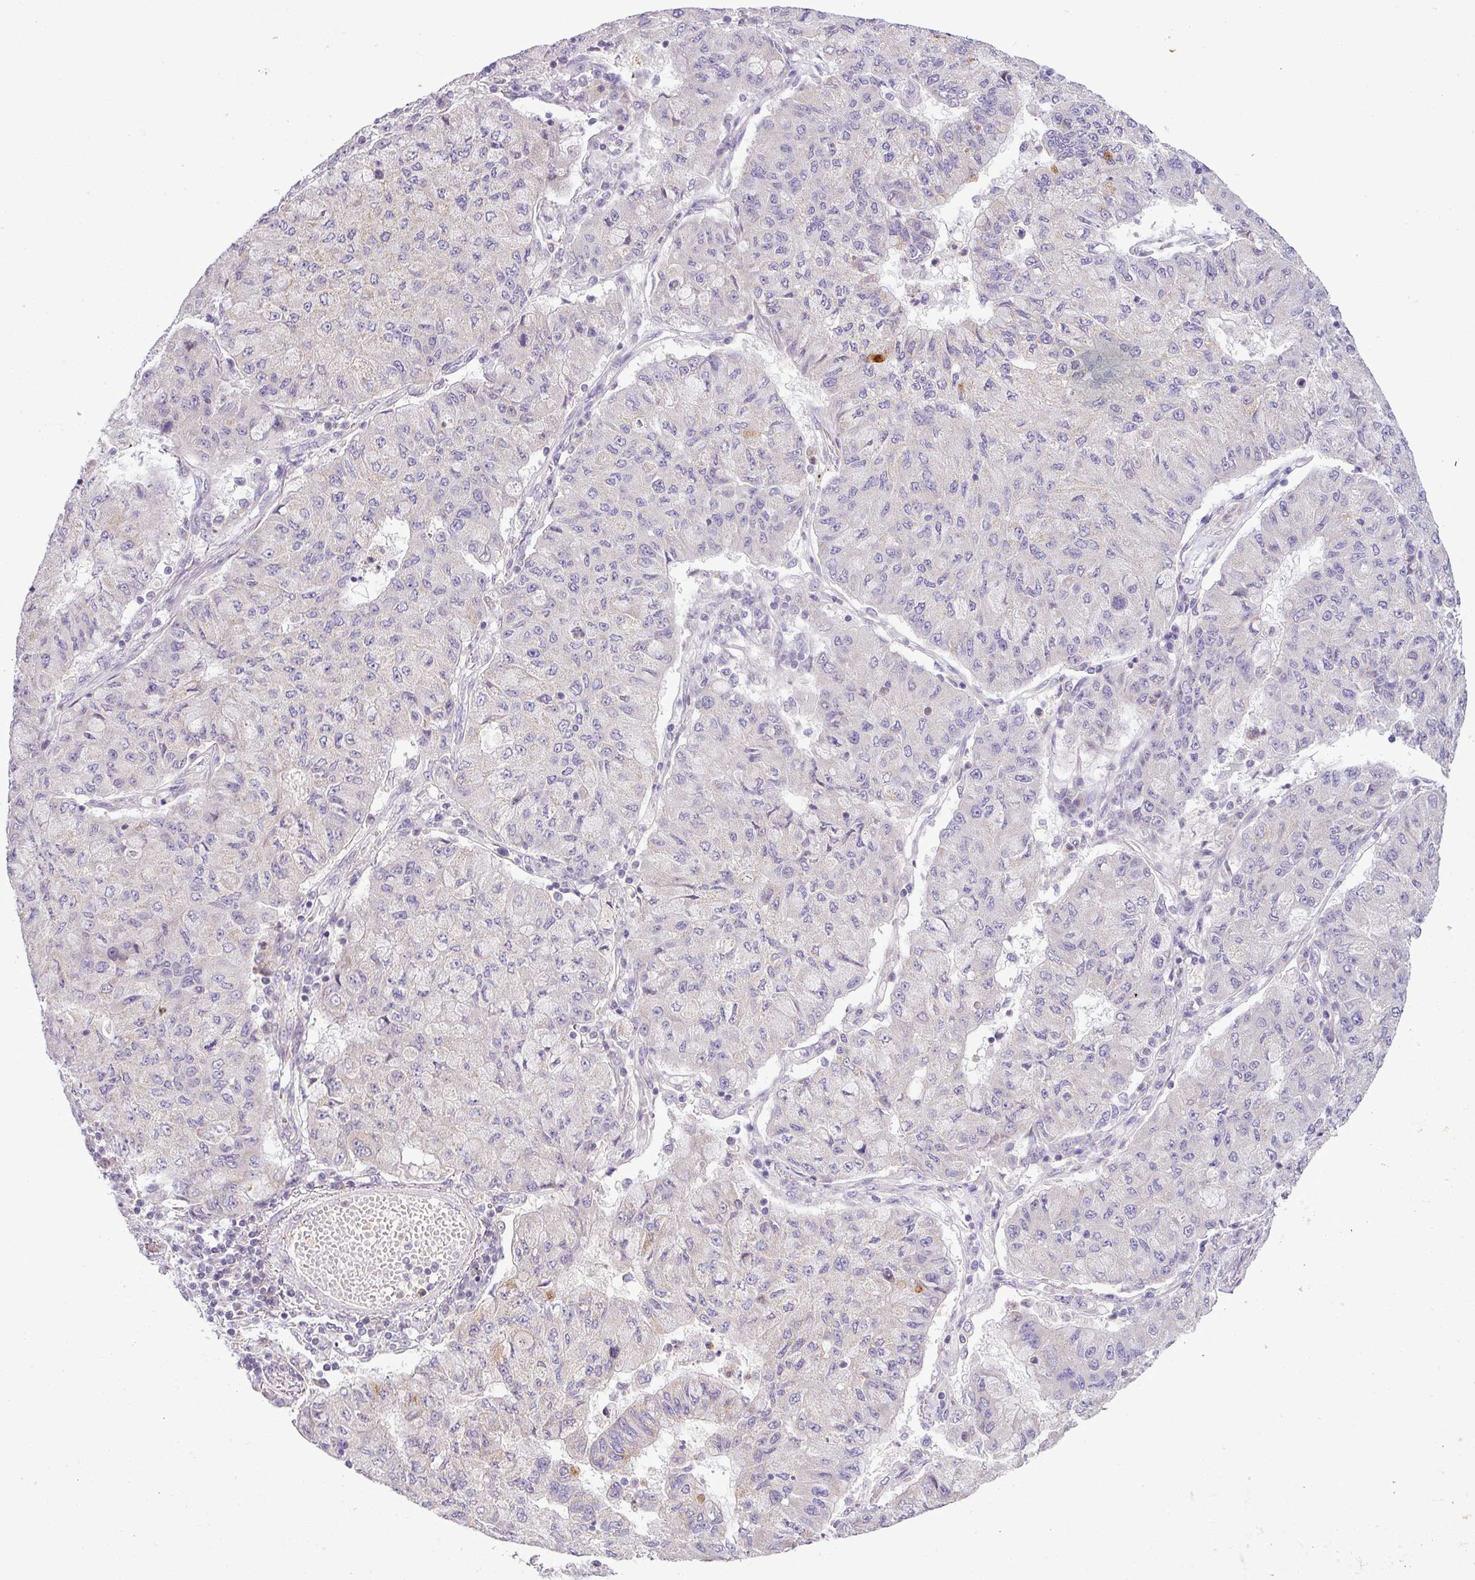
{"staining": {"intensity": "negative", "quantity": "none", "location": "none"}, "tissue": "lung cancer", "cell_type": "Tumor cells", "image_type": "cancer", "snomed": [{"axis": "morphology", "description": "Squamous cell carcinoma, NOS"}, {"axis": "topography", "description": "Lung"}], "caption": "The micrograph displays no staining of tumor cells in lung squamous cell carcinoma. (DAB (3,3'-diaminobenzidine) IHC visualized using brightfield microscopy, high magnification).", "gene": "HBEGF", "patient": {"sex": "male", "age": 74}}